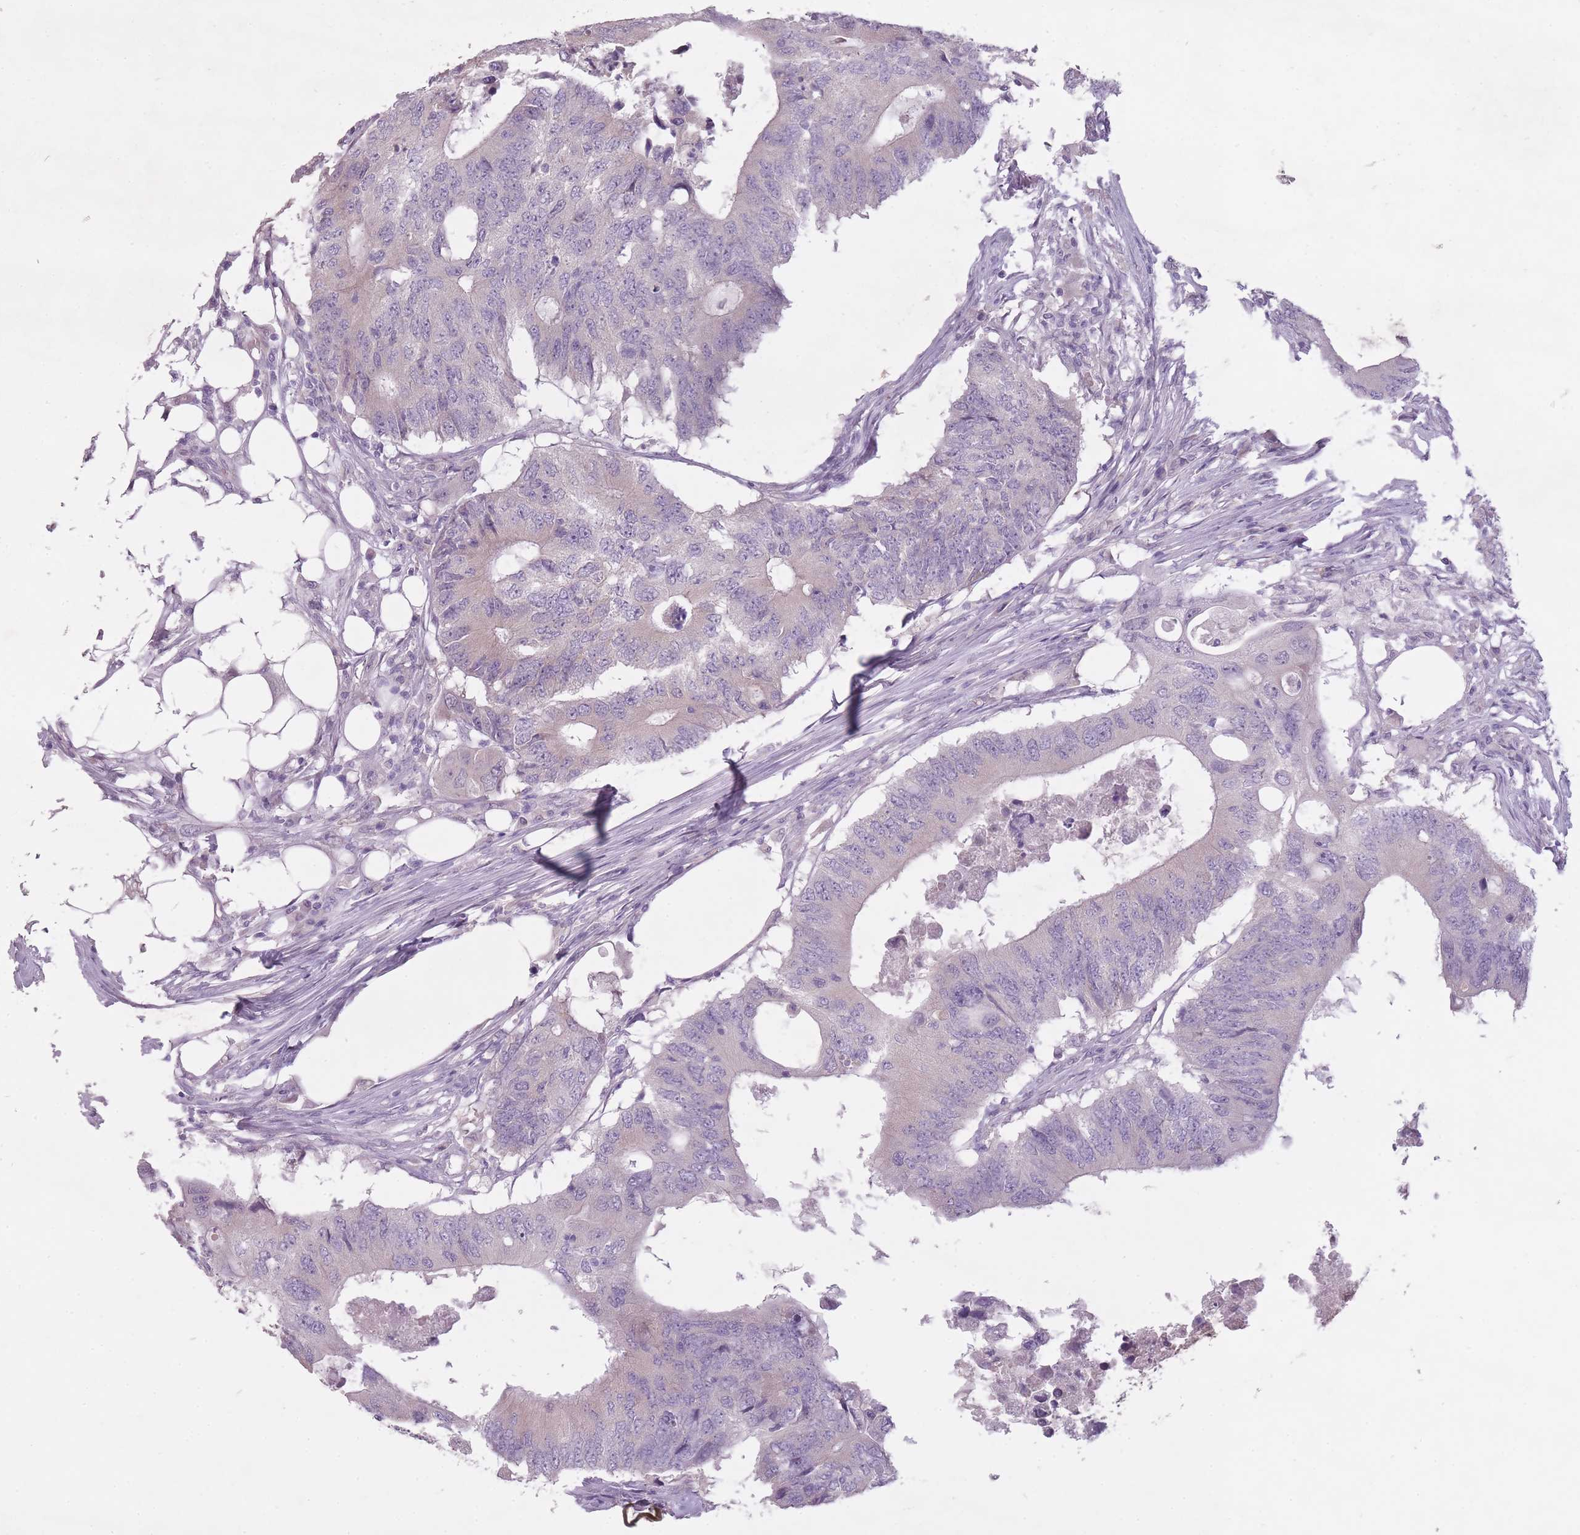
{"staining": {"intensity": "negative", "quantity": "none", "location": "none"}, "tissue": "colorectal cancer", "cell_type": "Tumor cells", "image_type": "cancer", "snomed": [{"axis": "morphology", "description": "Adenocarcinoma, NOS"}, {"axis": "topography", "description": "Colon"}], "caption": "An immunohistochemistry (IHC) image of colorectal adenocarcinoma is shown. There is no staining in tumor cells of colorectal adenocarcinoma.", "gene": "FAM43B", "patient": {"sex": "male", "age": 71}}